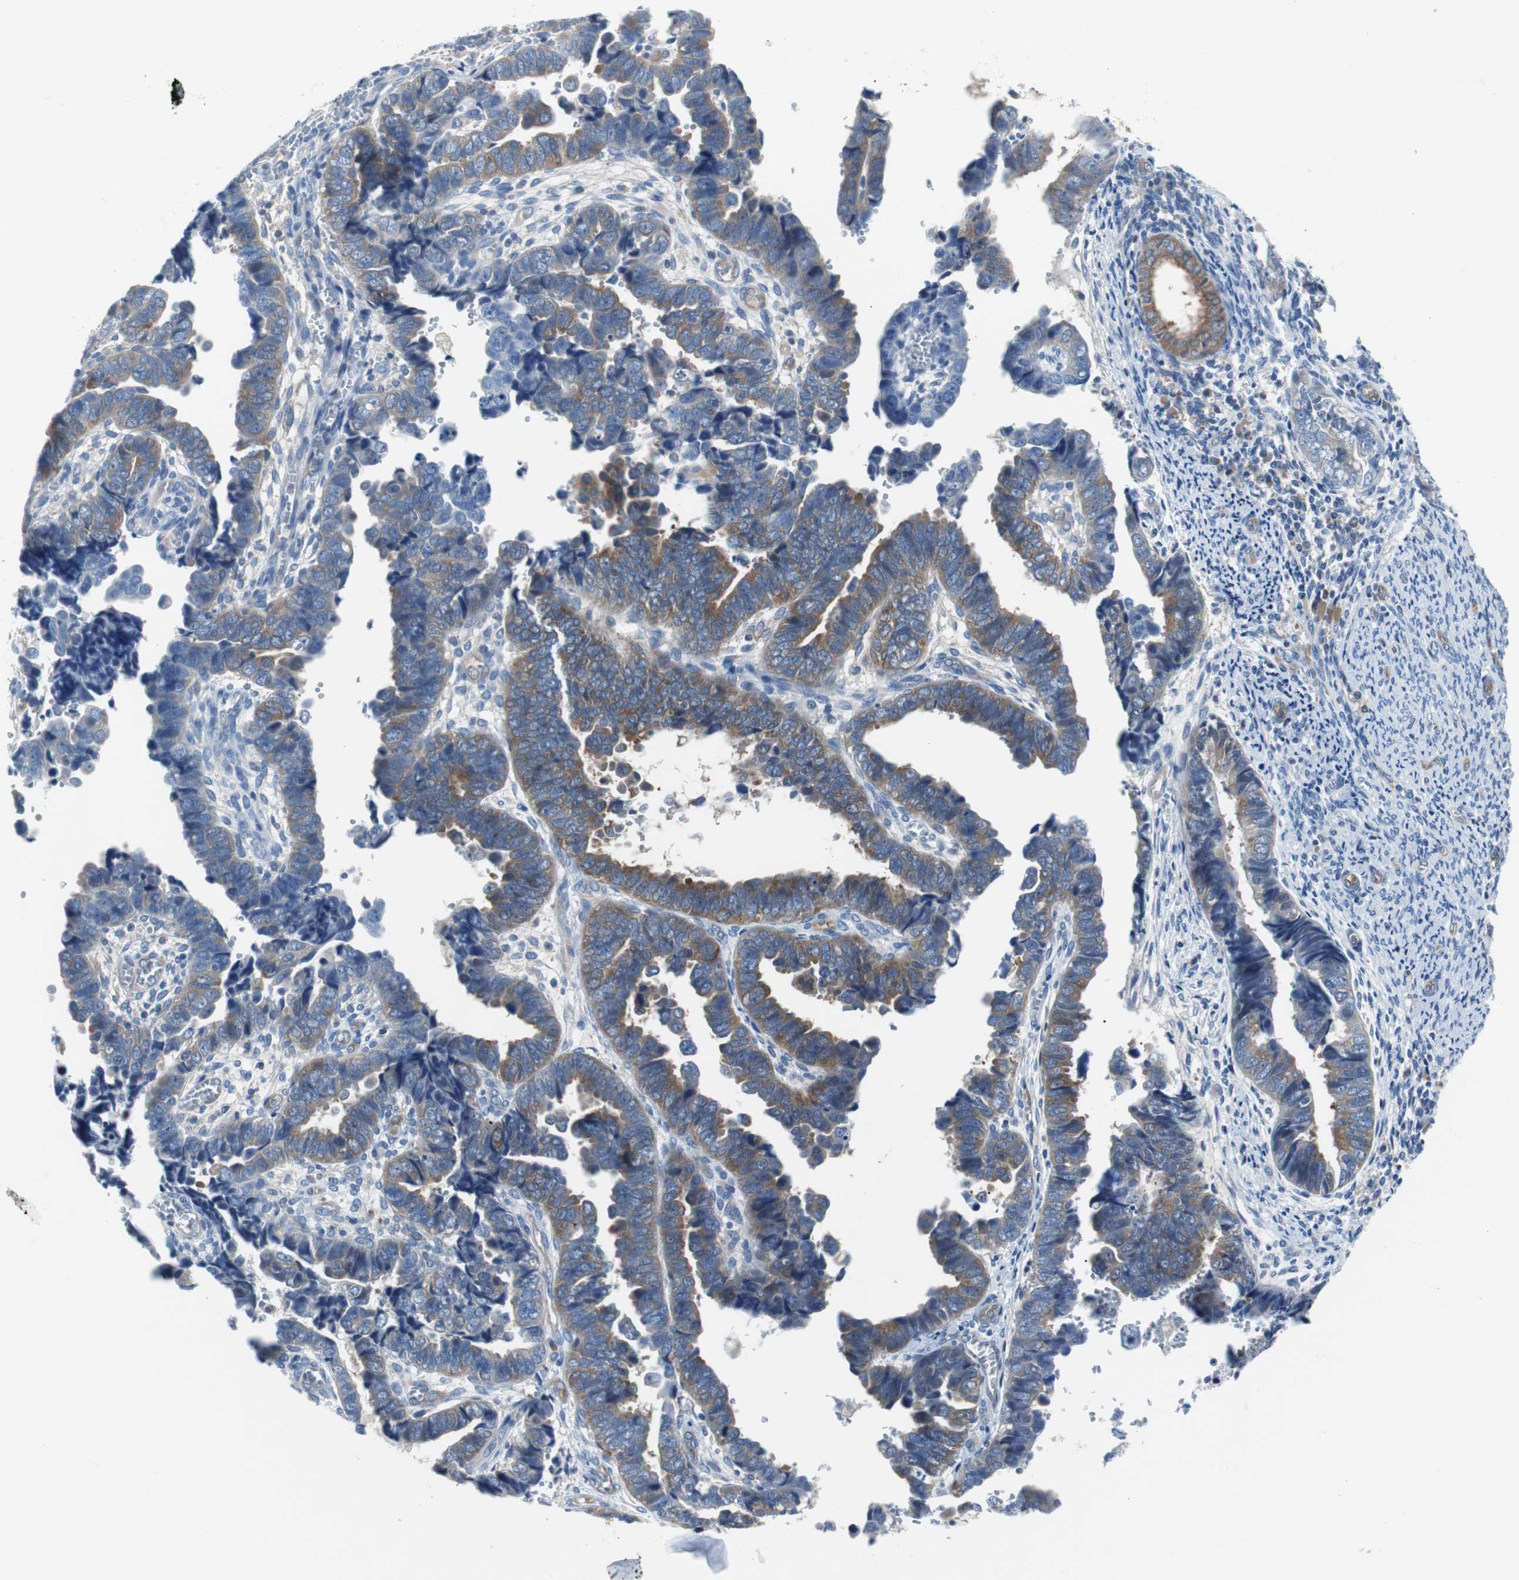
{"staining": {"intensity": "weak", "quantity": "25%-75%", "location": "cytoplasmic/membranous"}, "tissue": "endometrial cancer", "cell_type": "Tumor cells", "image_type": "cancer", "snomed": [{"axis": "morphology", "description": "Adenocarcinoma, NOS"}, {"axis": "topography", "description": "Endometrium"}], "caption": "Human endometrial cancer stained for a protein (brown) exhibits weak cytoplasmic/membranous positive positivity in about 25%-75% of tumor cells.", "gene": "EEF2K", "patient": {"sex": "female", "age": 75}}